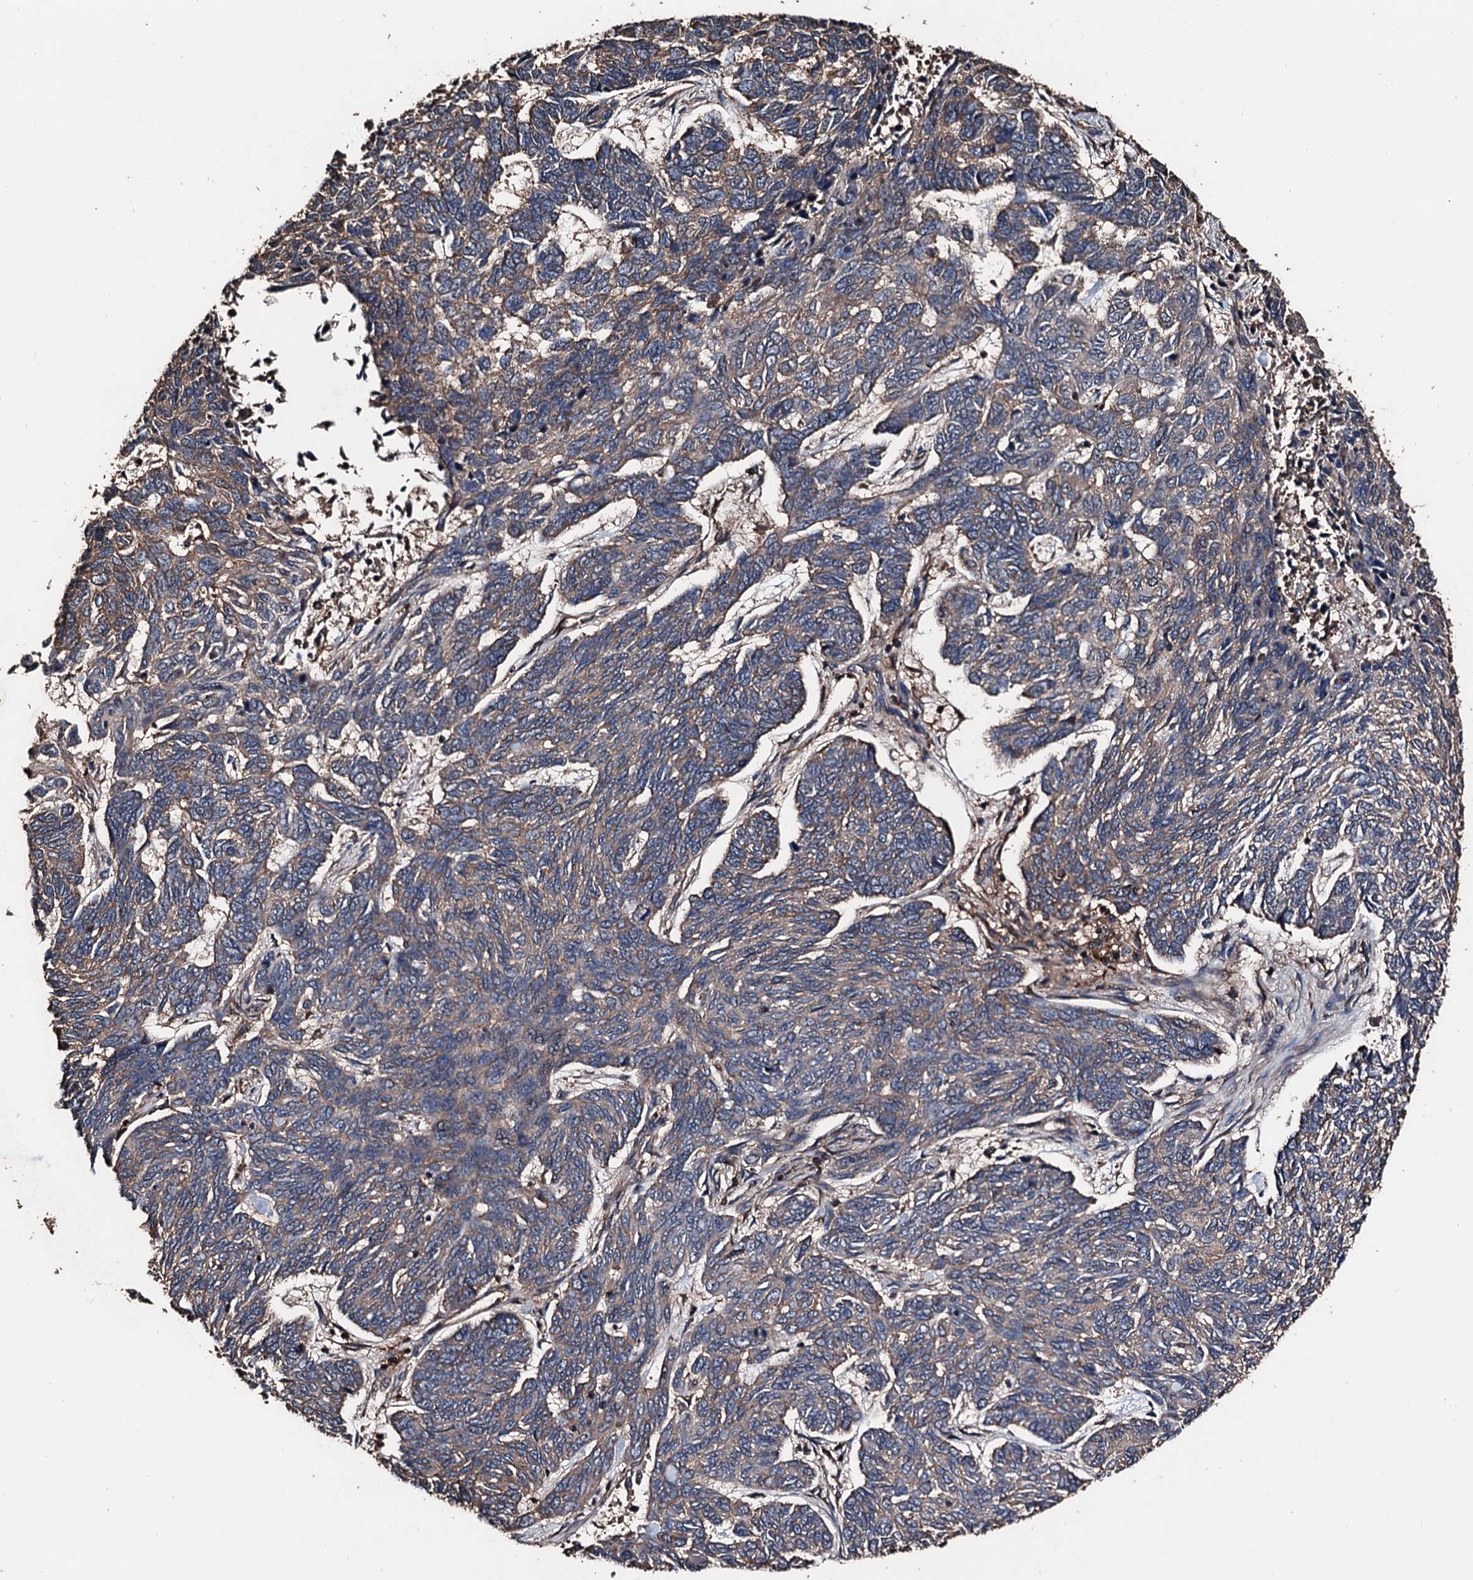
{"staining": {"intensity": "weak", "quantity": "25%-75%", "location": "cytoplasmic/membranous"}, "tissue": "skin cancer", "cell_type": "Tumor cells", "image_type": "cancer", "snomed": [{"axis": "morphology", "description": "Basal cell carcinoma"}, {"axis": "topography", "description": "Skin"}], "caption": "Immunohistochemistry (IHC) of human skin cancer exhibits low levels of weak cytoplasmic/membranous expression in about 25%-75% of tumor cells. (IHC, brightfield microscopy, high magnification).", "gene": "KIF18A", "patient": {"sex": "female", "age": 65}}